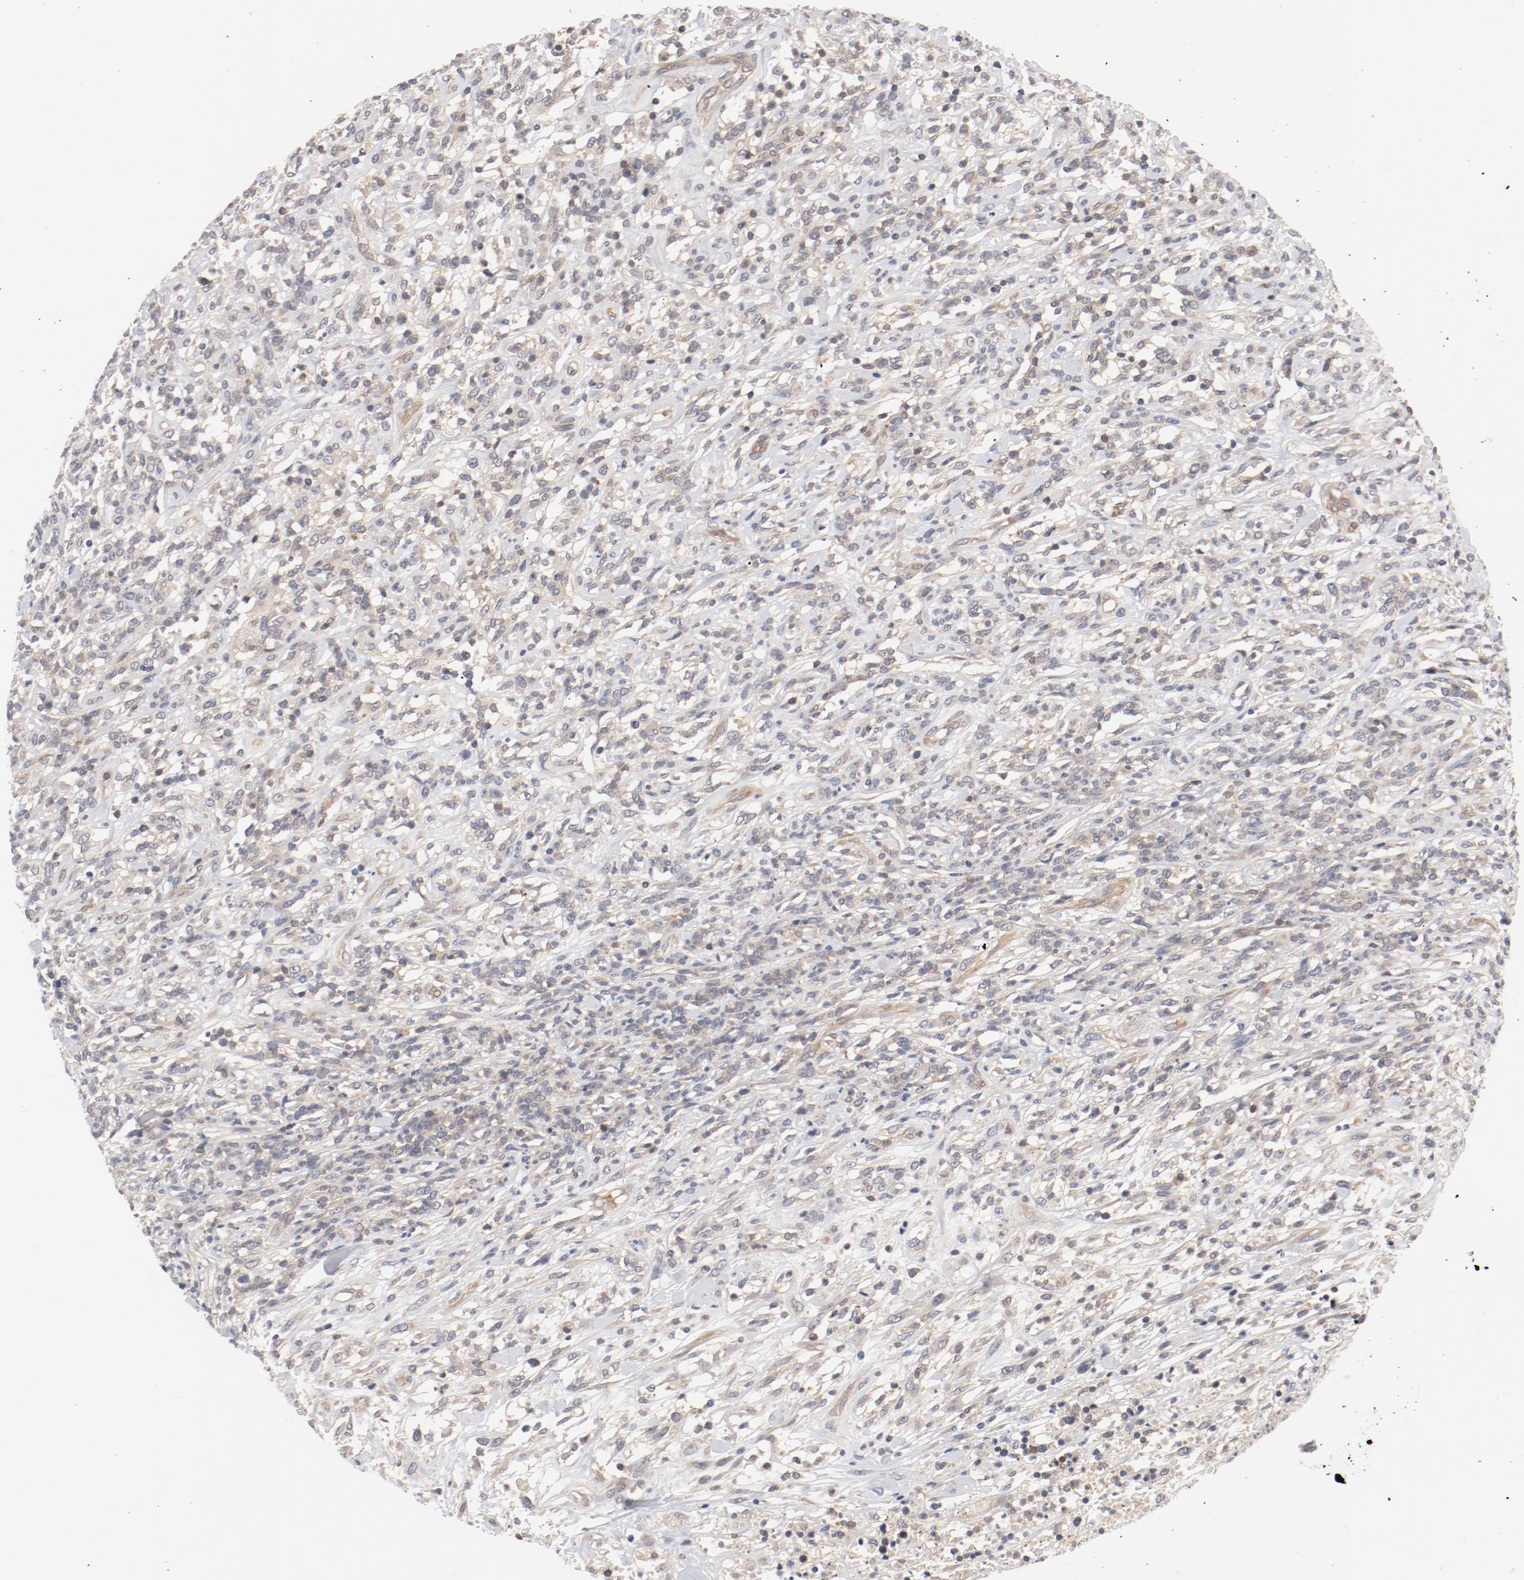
{"staining": {"intensity": "weak", "quantity": "25%-75%", "location": "cytoplasmic/membranous"}, "tissue": "lymphoma", "cell_type": "Tumor cells", "image_type": "cancer", "snomed": [{"axis": "morphology", "description": "Malignant lymphoma, non-Hodgkin's type, High grade"}, {"axis": "topography", "description": "Lymph node"}], "caption": "Malignant lymphoma, non-Hodgkin's type (high-grade) was stained to show a protein in brown. There is low levels of weak cytoplasmic/membranous positivity in approximately 25%-75% of tumor cells.", "gene": "ZNF267", "patient": {"sex": "female", "age": 73}}